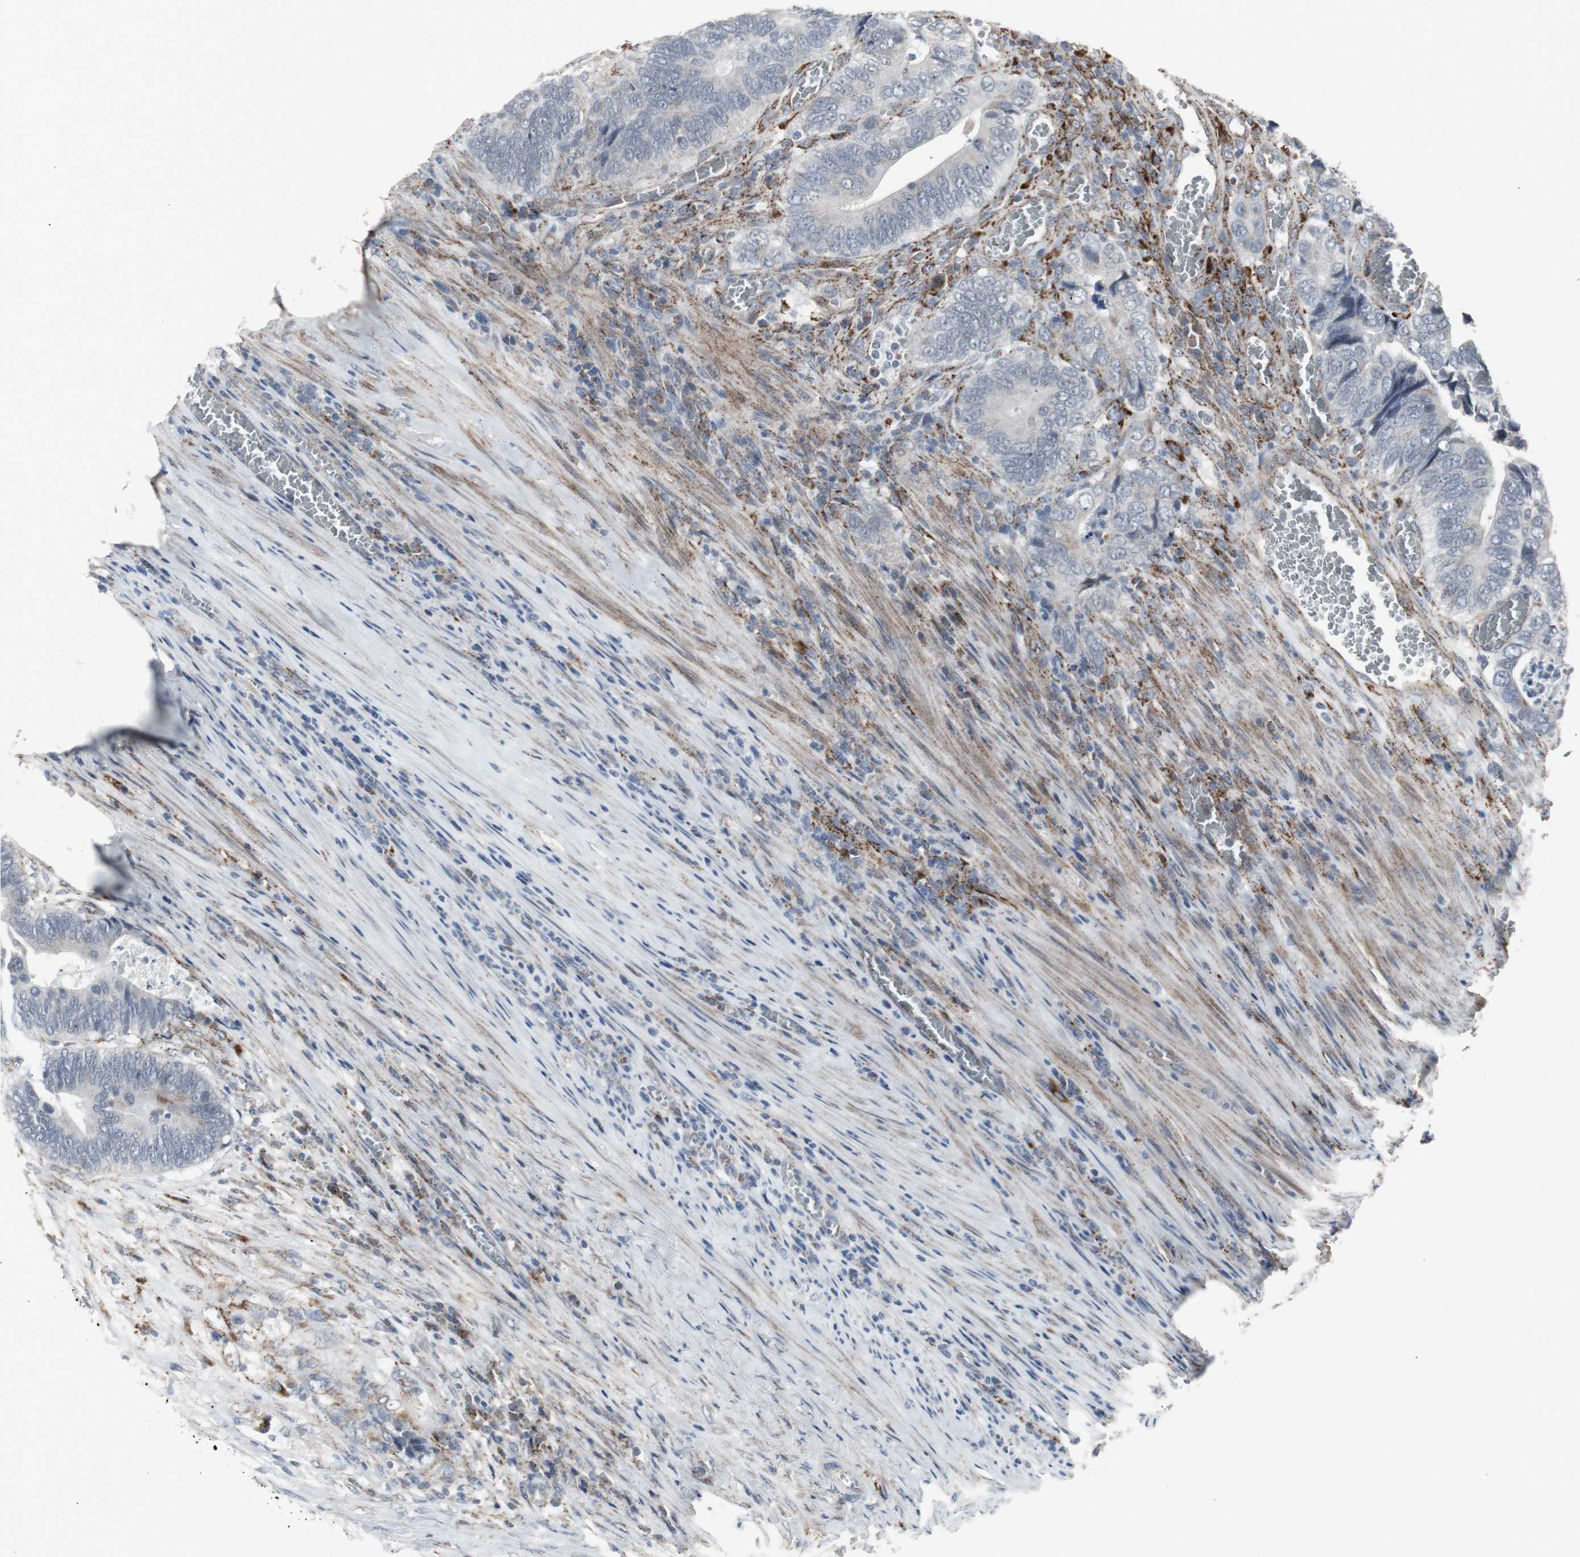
{"staining": {"intensity": "weak", "quantity": "<25%", "location": "cytoplasmic/membranous"}, "tissue": "colorectal cancer", "cell_type": "Tumor cells", "image_type": "cancer", "snomed": [{"axis": "morphology", "description": "Adenocarcinoma, NOS"}, {"axis": "topography", "description": "Colon"}], "caption": "Immunohistochemical staining of colorectal adenocarcinoma exhibits no significant expression in tumor cells.", "gene": "GBA1", "patient": {"sex": "male", "age": 72}}